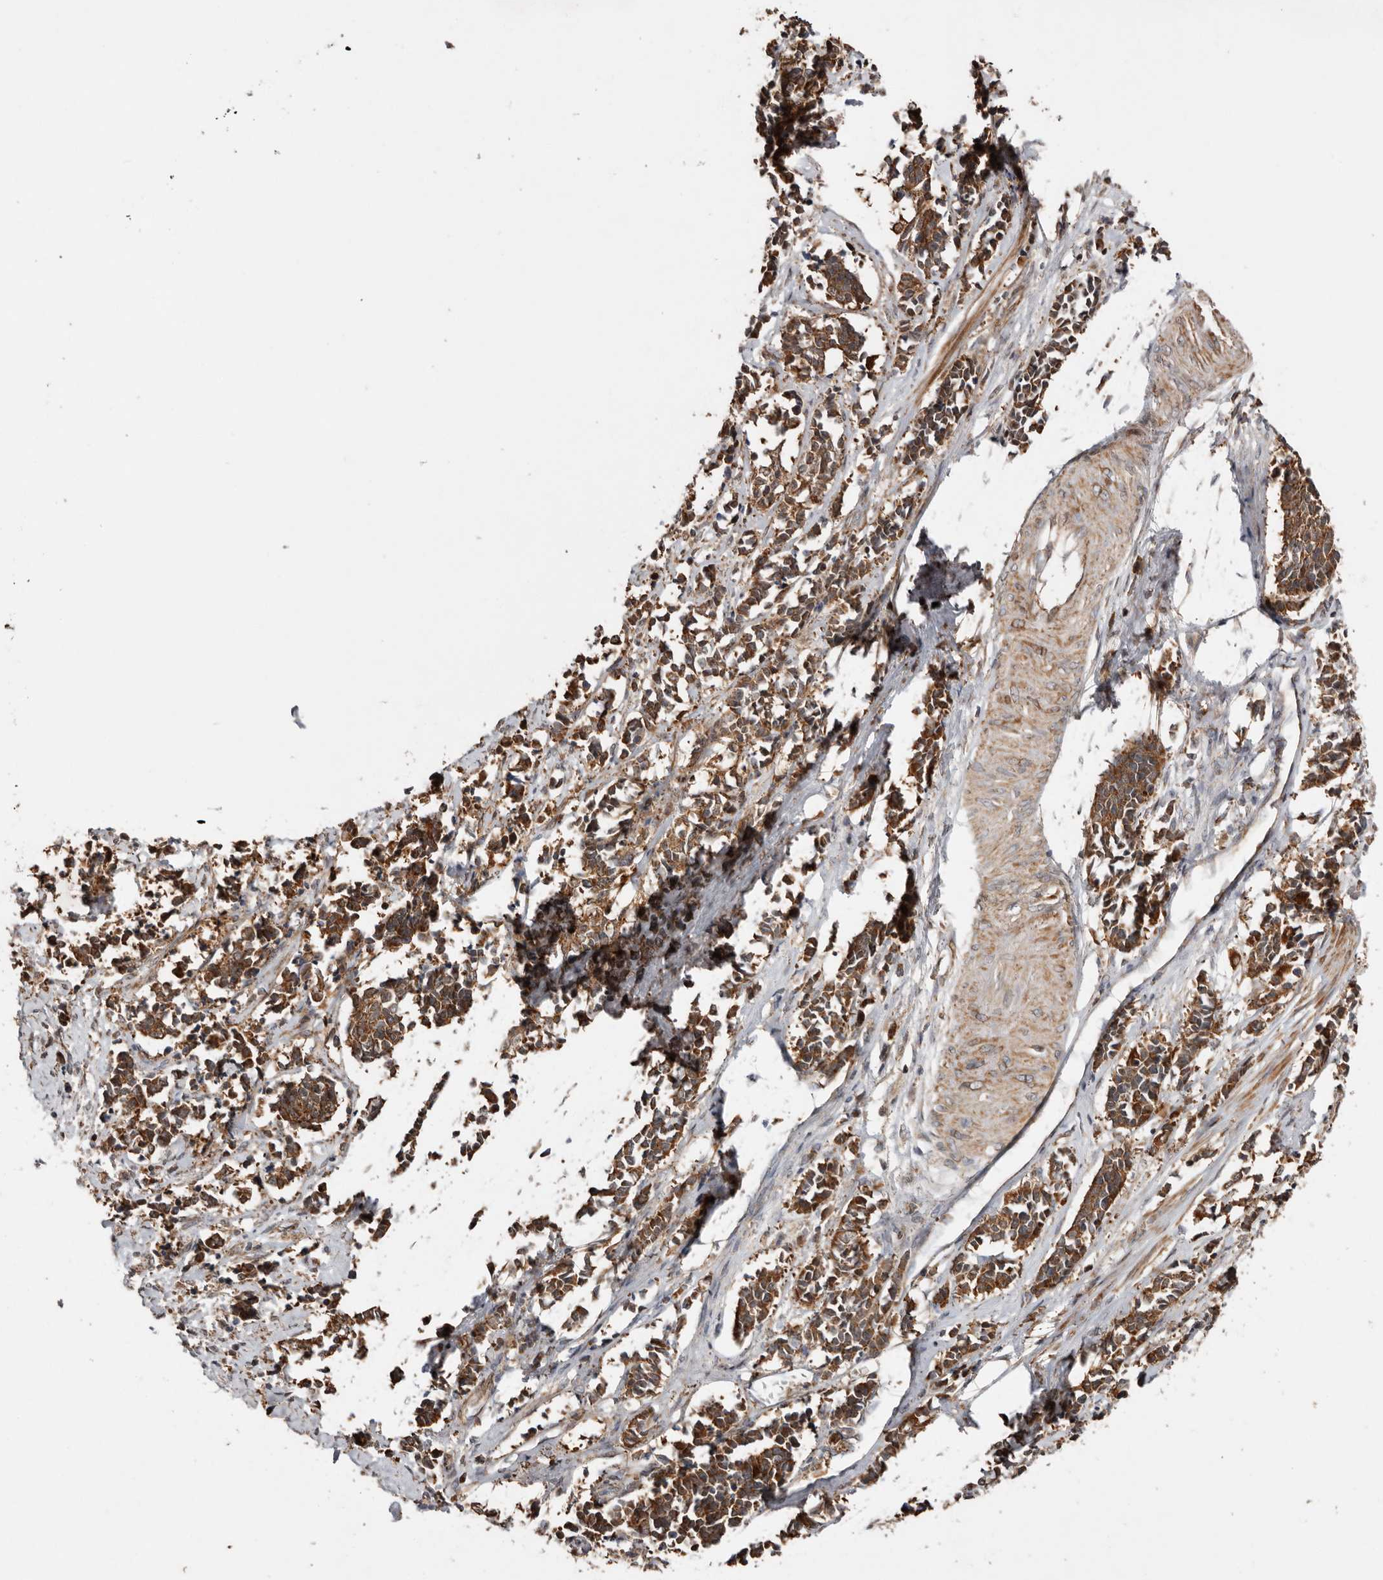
{"staining": {"intensity": "strong", "quantity": ">75%", "location": "cytoplasmic/membranous"}, "tissue": "cervical cancer", "cell_type": "Tumor cells", "image_type": "cancer", "snomed": [{"axis": "morphology", "description": "Normal tissue, NOS"}, {"axis": "morphology", "description": "Squamous cell carcinoma, NOS"}, {"axis": "topography", "description": "Cervix"}], "caption": "Brown immunohistochemical staining in cervical cancer (squamous cell carcinoma) demonstrates strong cytoplasmic/membranous positivity in about >75% of tumor cells.", "gene": "PROKR1", "patient": {"sex": "female", "age": 35}}